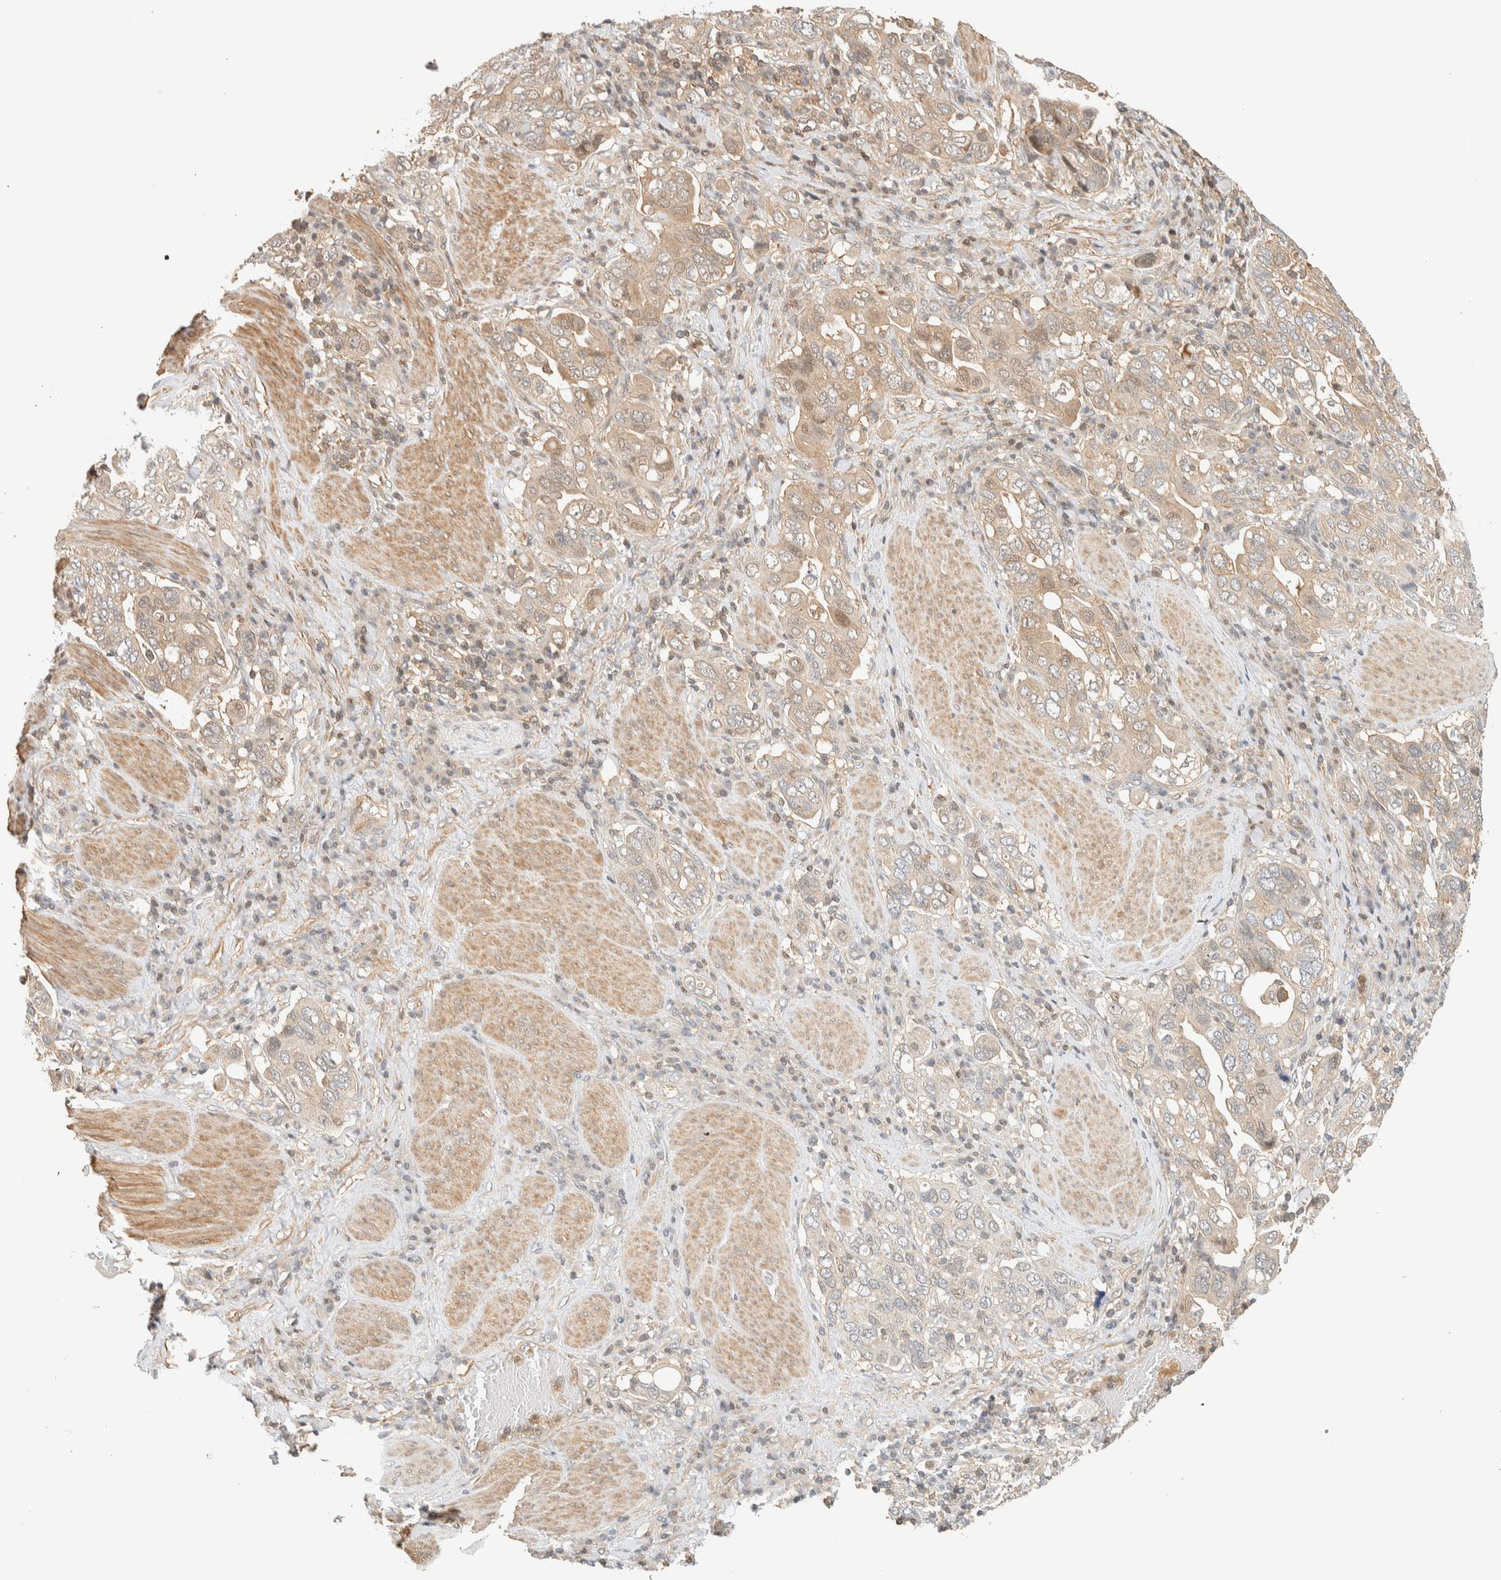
{"staining": {"intensity": "weak", "quantity": "25%-75%", "location": "cytoplasmic/membranous"}, "tissue": "stomach cancer", "cell_type": "Tumor cells", "image_type": "cancer", "snomed": [{"axis": "morphology", "description": "Adenocarcinoma, NOS"}, {"axis": "topography", "description": "Stomach, upper"}], "caption": "A histopathology image showing weak cytoplasmic/membranous staining in approximately 25%-75% of tumor cells in stomach cancer, as visualized by brown immunohistochemical staining.", "gene": "ARFGEF1", "patient": {"sex": "male", "age": 62}}